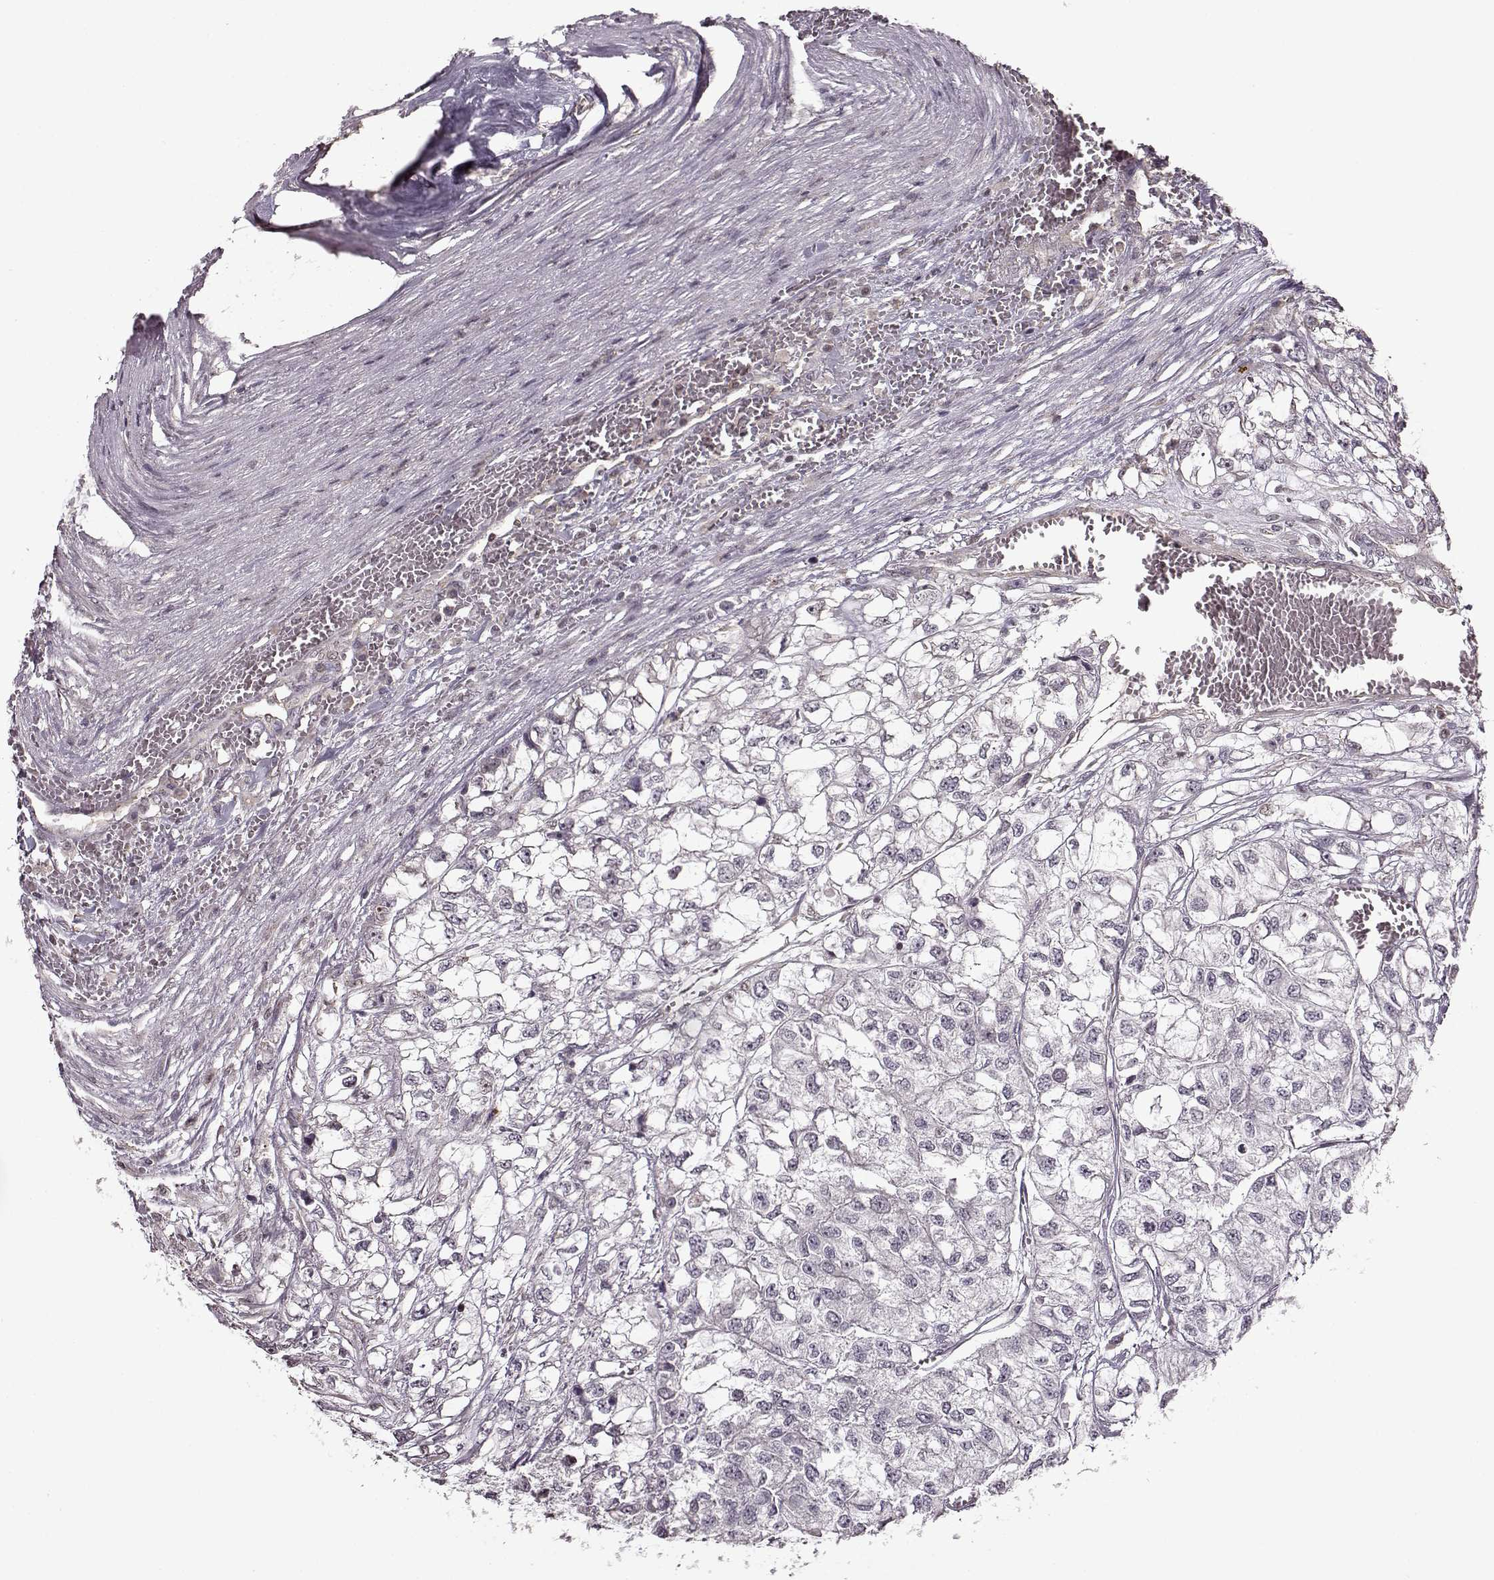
{"staining": {"intensity": "negative", "quantity": "none", "location": "none"}, "tissue": "renal cancer", "cell_type": "Tumor cells", "image_type": "cancer", "snomed": [{"axis": "morphology", "description": "Adenocarcinoma, NOS"}, {"axis": "topography", "description": "Kidney"}], "caption": "The image reveals no staining of tumor cells in renal adenocarcinoma.", "gene": "FSHB", "patient": {"sex": "male", "age": 56}}